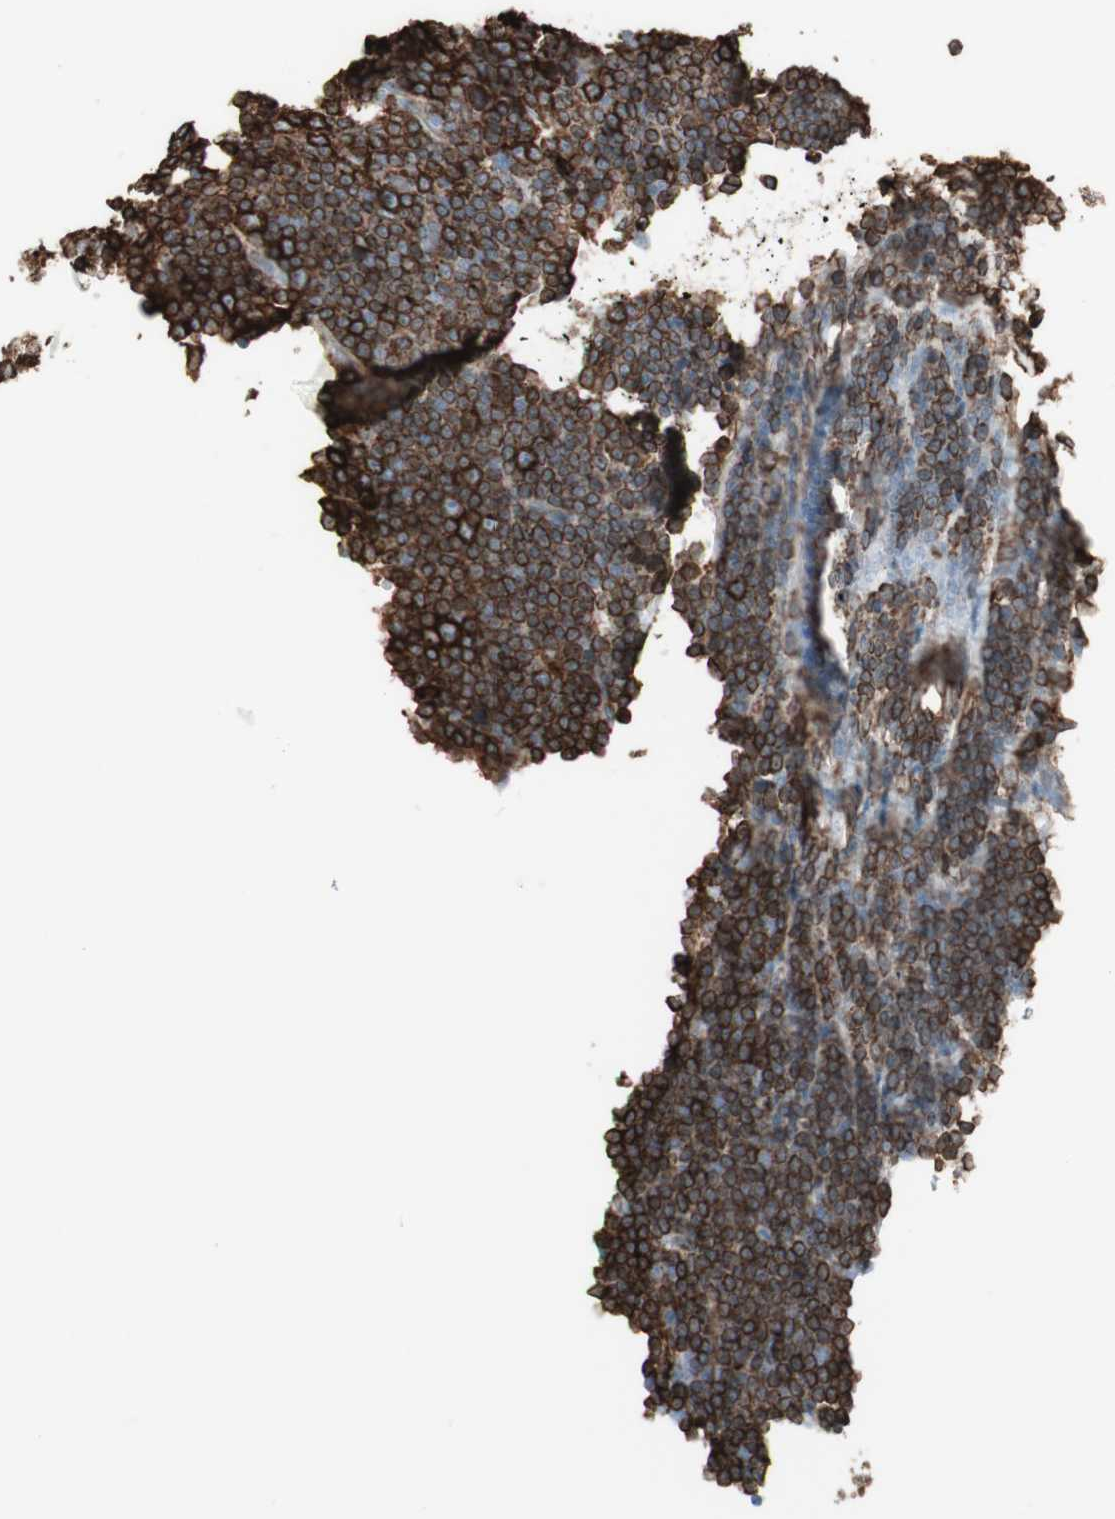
{"staining": {"intensity": "moderate", "quantity": ">75%", "location": "cytoplasmic/membranous"}, "tissue": "lymphoma", "cell_type": "Tumor cells", "image_type": "cancer", "snomed": [{"axis": "morphology", "description": "Malignant lymphoma, non-Hodgkin's type, Low grade"}, {"axis": "topography", "description": "Lymph node"}], "caption": "A micrograph of malignant lymphoma, non-Hodgkin's type (low-grade) stained for a protein reveals moderate cytoplasmic/membranous brown staining in tumor cells.", "gene": "HLA-DPB1", "patient": {"sex": "female", "age": 67}}